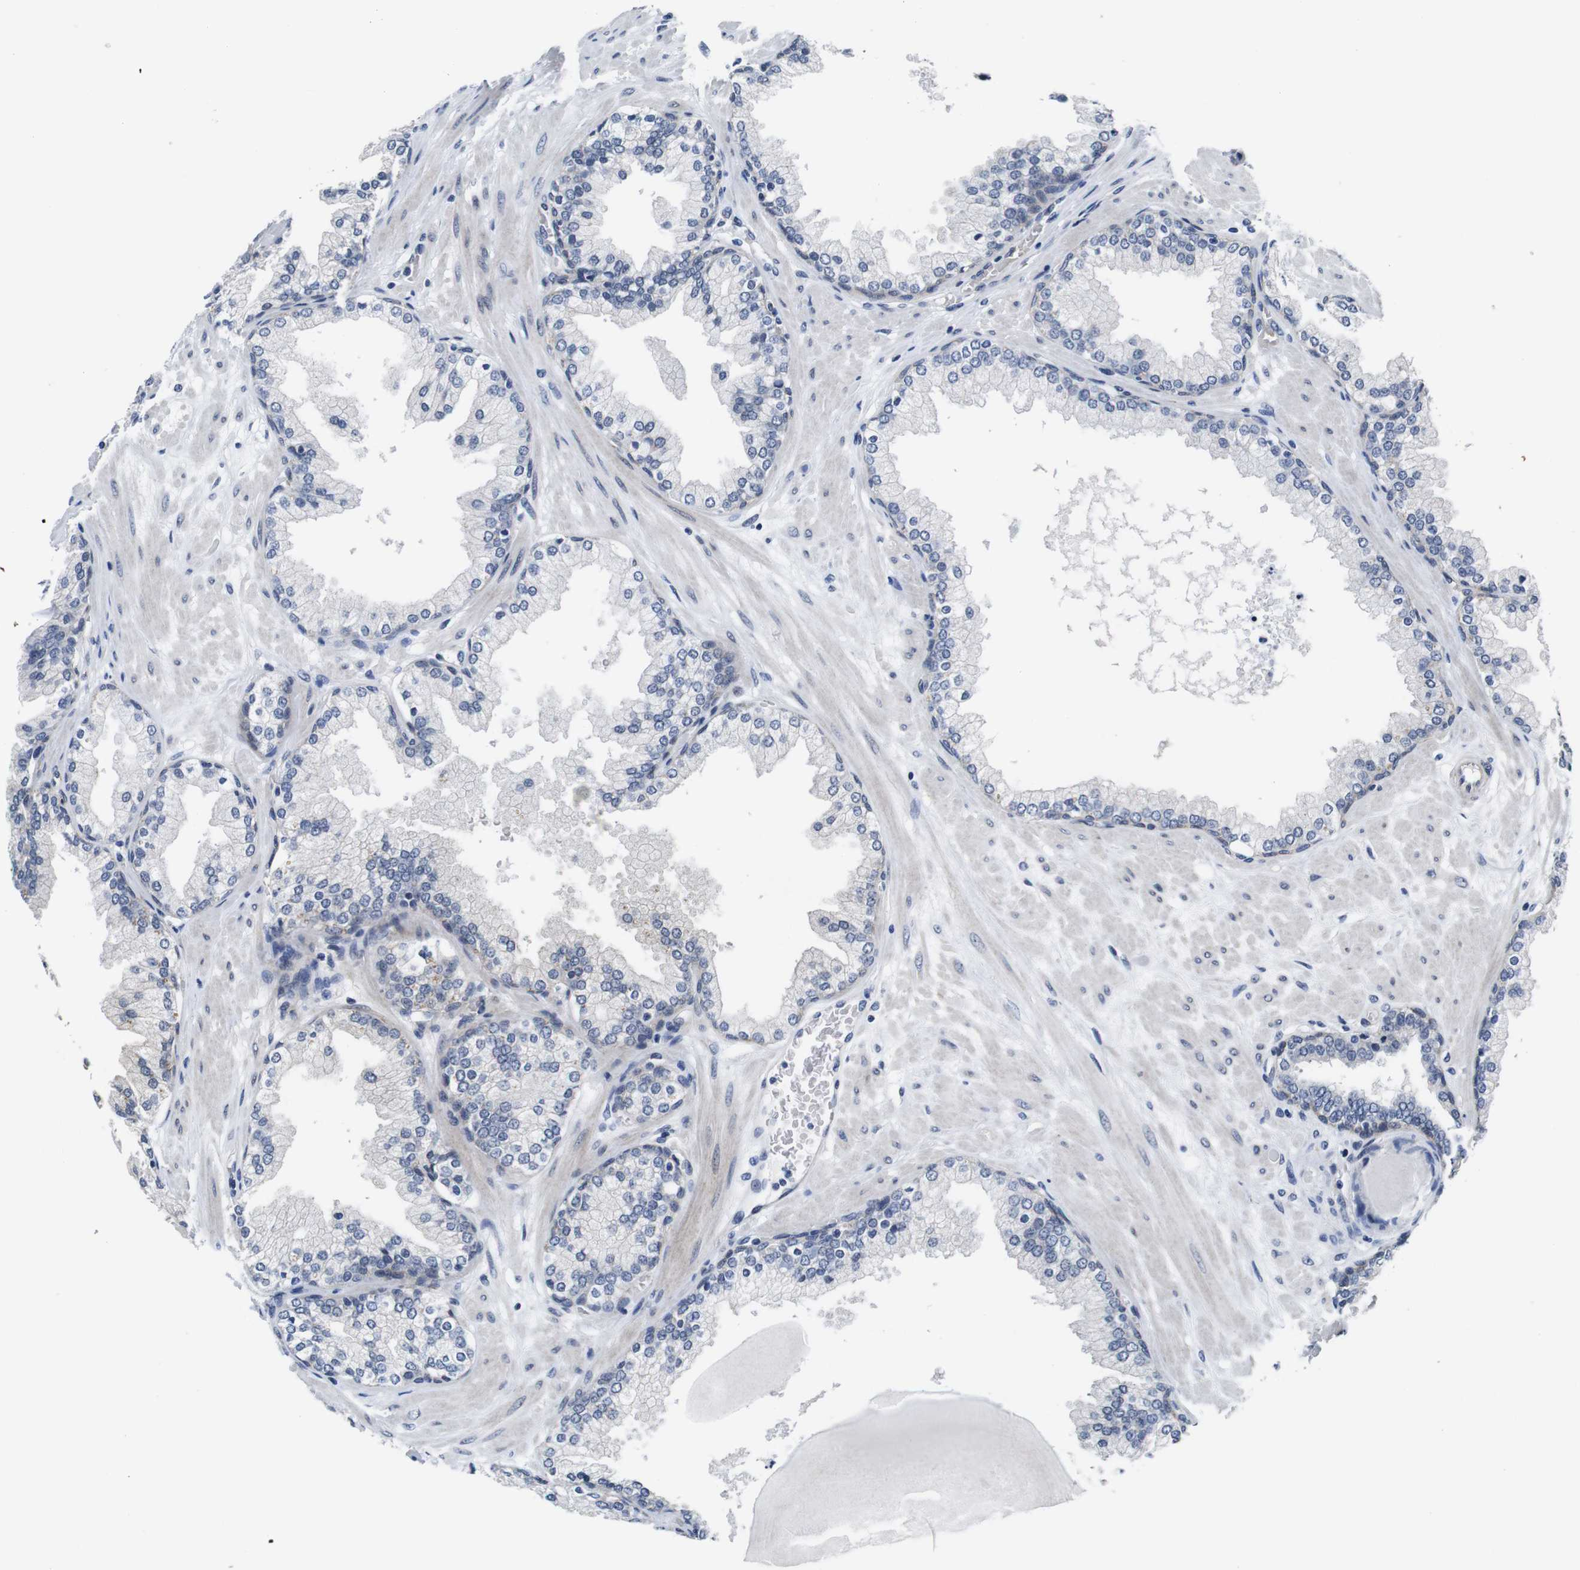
{"staining": {"intensity": "weak", "quantity": "<25%", "location": "cytoplasmic/membranous"}, "tissue": "prostate", "cell_type": "Glandular cells", "image_type": "normal", "snomed": [{"axis": "morphology", "description": "Normal tissue, NOS"}, {"axis": "topography", "description": "Prostate"}], "caption": "Glandular cells show no significant expression in benign prostate. Brightfield microscopy of immunohistochemistry (IHC) stained with DAB (3,3'-diaminobenzidine) (brown) and hematoxylin (blue), captured at high magnification.", "gene": "SOCS3", "patient": {"sex": "male", "age": 51}}